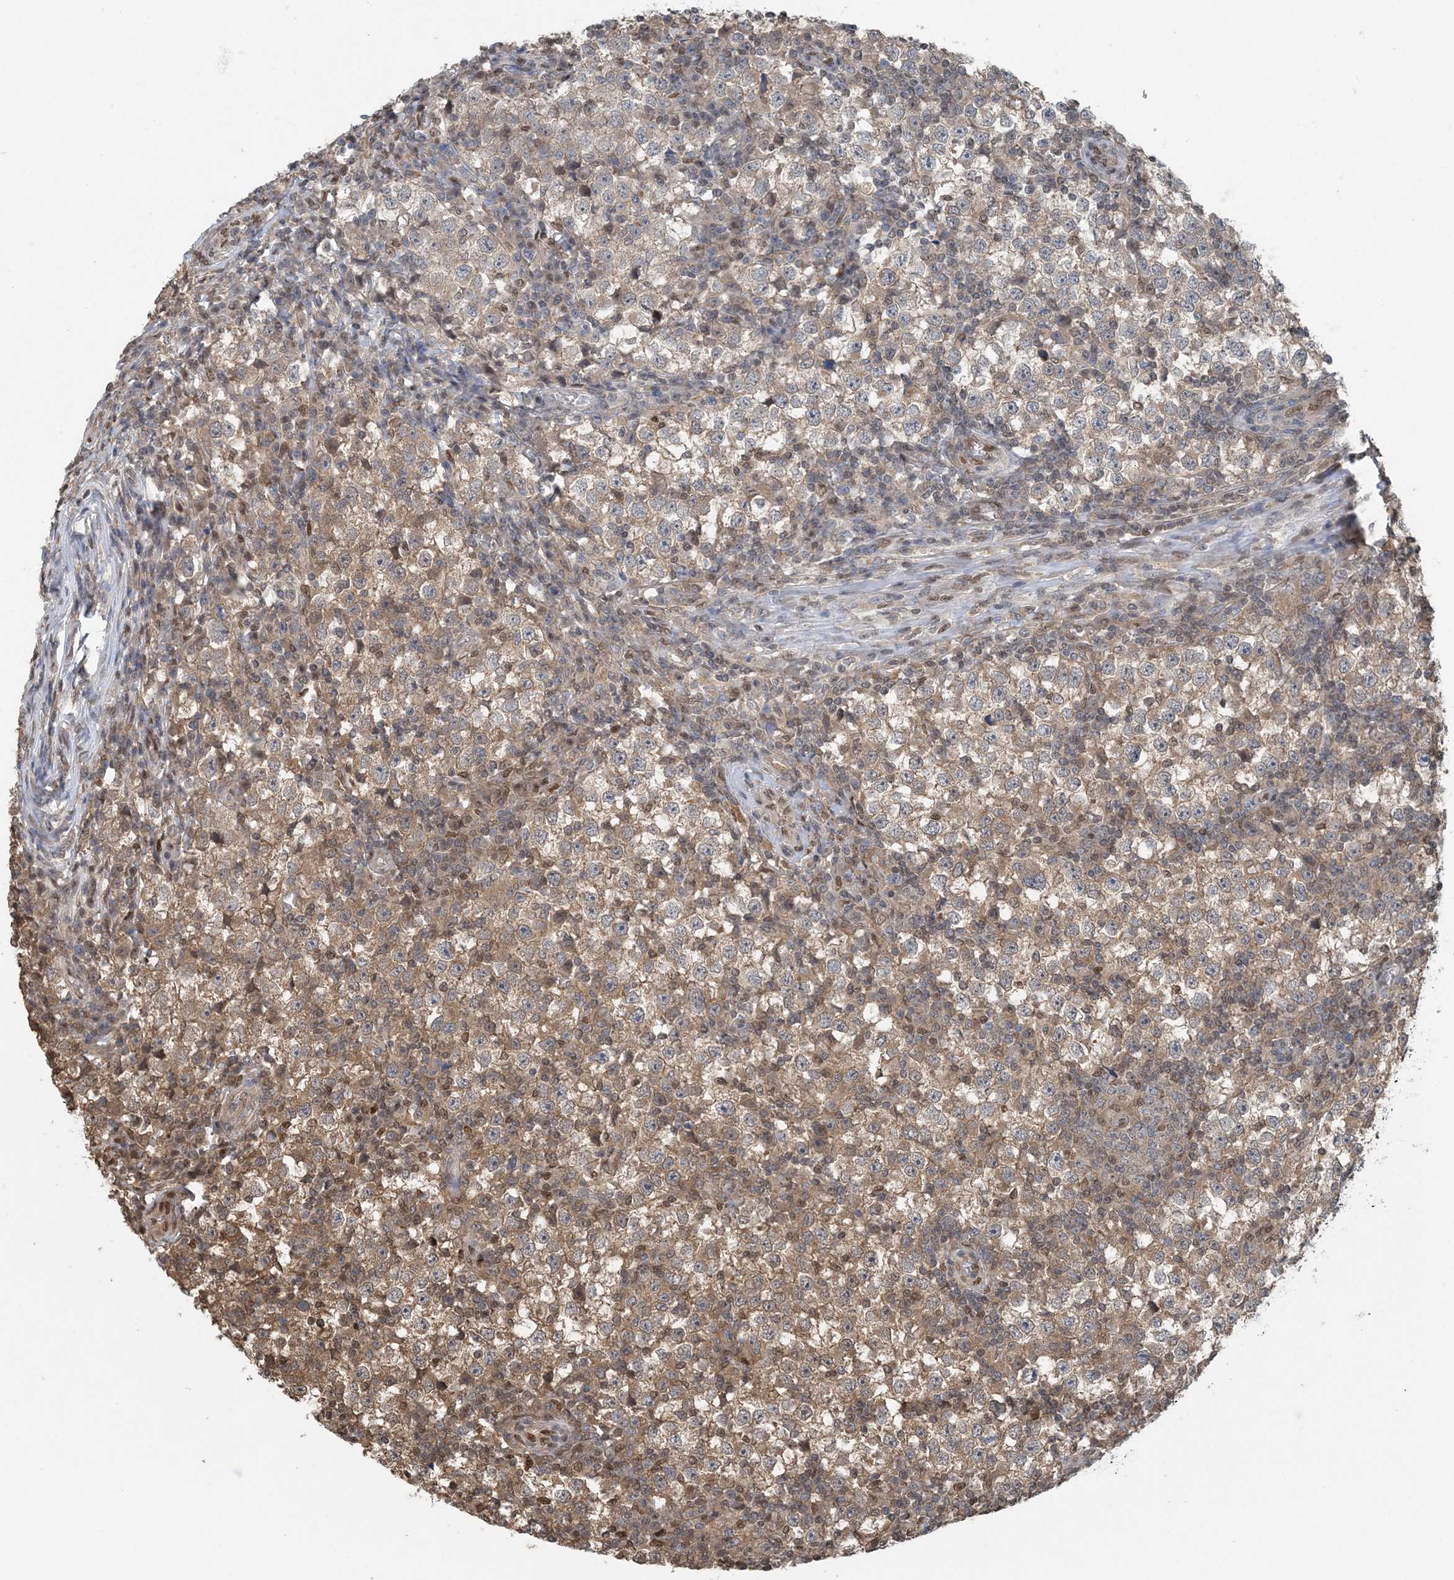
{"staining": {"intensity": "moderate", "quantity": ">75%", "location": "cytoplasmic/membranous"}, "tissue": "testis cancer", "cell_type": "Tumor cells", "image_type": "cancer", "snomed": [{"axis": "morphology", "description": "Seminoma, NOS"}, {"axis": "topography", "description": "Testis"}], "caption": "Immunohistochemical staining of seminoma (testis) reveals medium levels of moderate cytoplasmic/membranous protein staining in about >75% of tumor cells. The staining is performed using DAB (3,3'-diaminobenzidine) brown chromogen to label protein expression. The nuclei are counter-stained blue using hematoxylin.", "gene": "HIKESHI", "patient": {"sex": "male", "age": 65}}